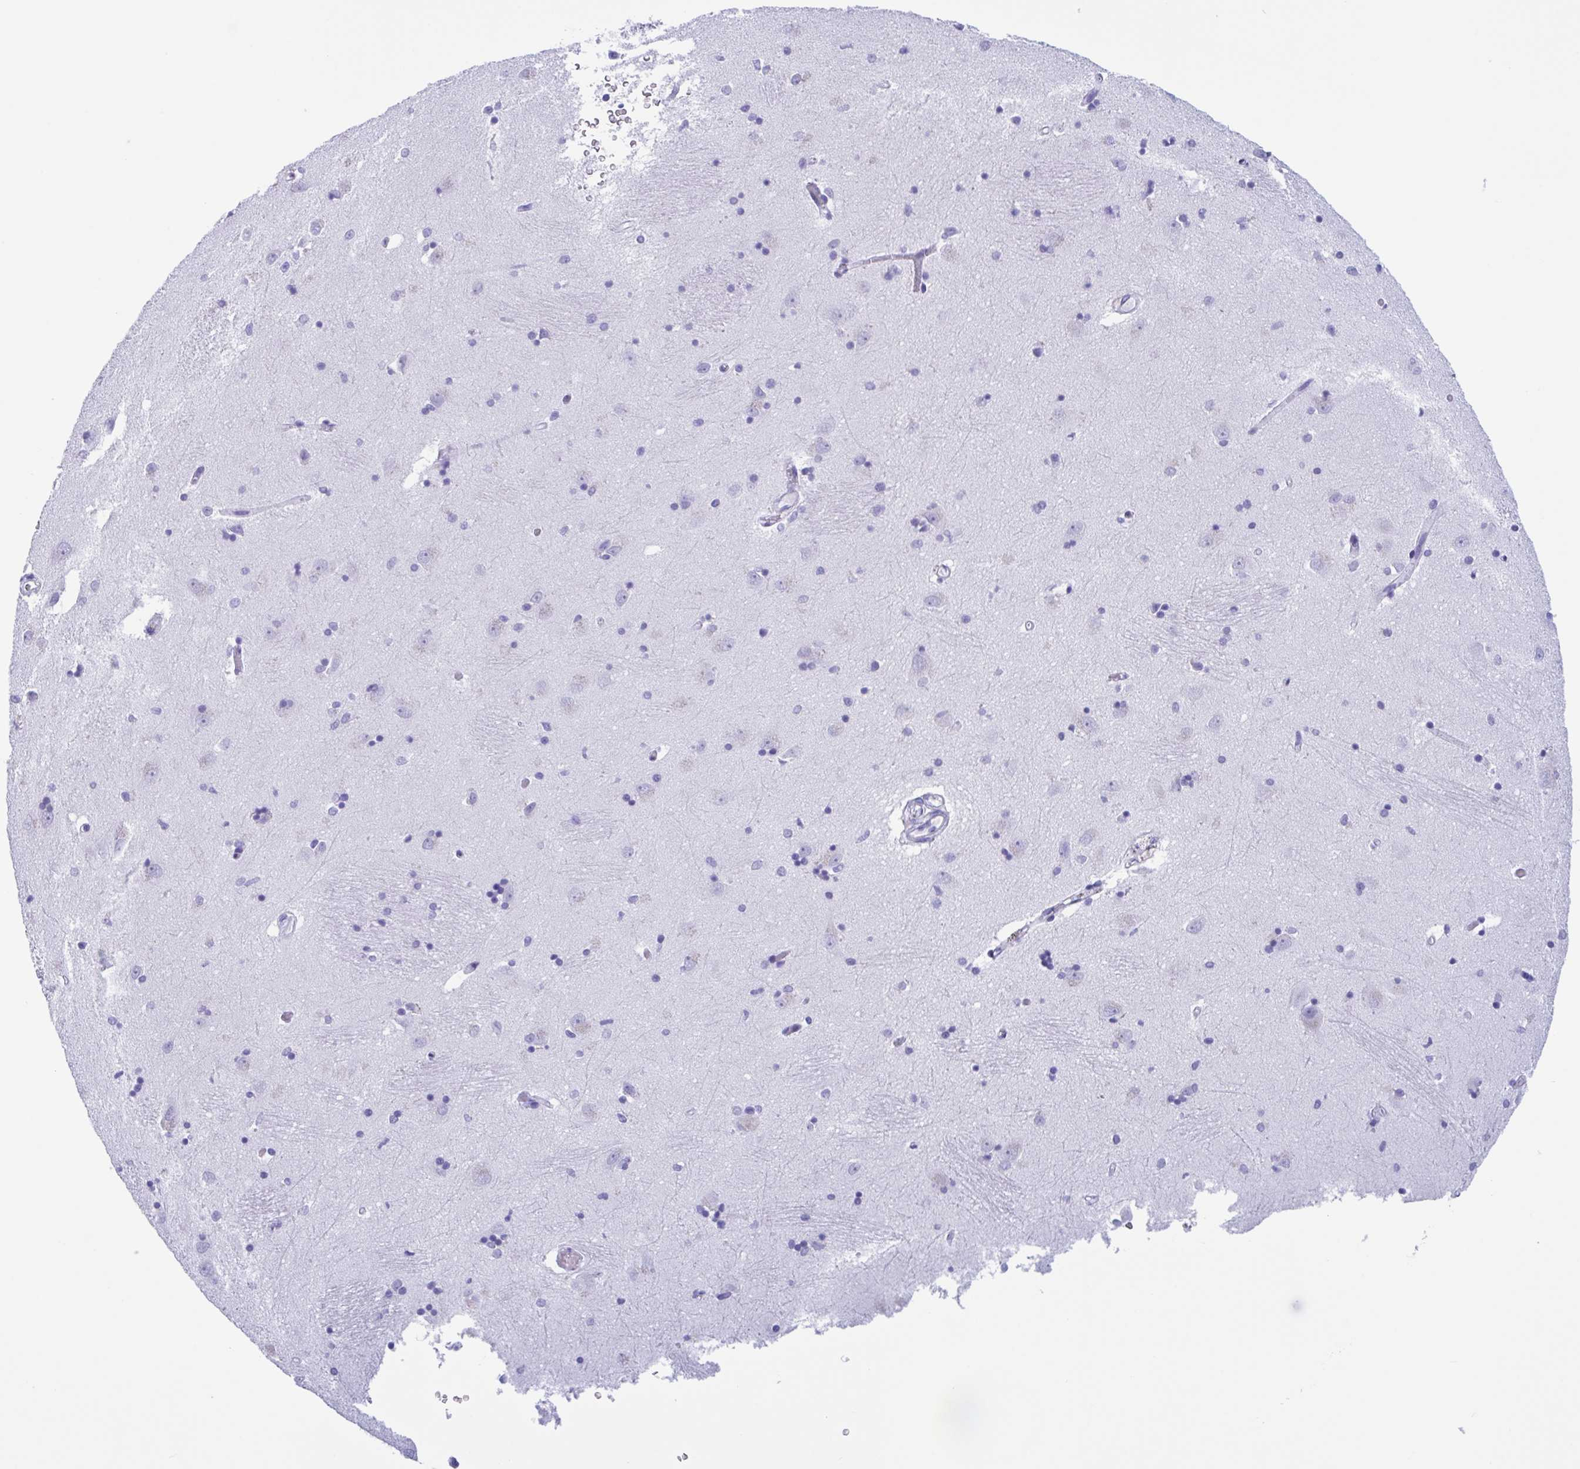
{"staining": {"intensity": "negative", "quantity": "none", "location": "none"}, "tissue": "caudate", "cell_type": "Glial cells", "image_type": "normal", "snomed": [{"axis": "morphology", "description": "Normal tissue, NOS"}, {"axis": "topography", "description": "Lateral ventricle wall"}, {"axis": "topography", "description": "Hippocampus"}], "caption": "High power microscopy photomicrograph of an immunohistochemistry (IHC) image of benign caudate, revealing no significant positivity in glial cells. The staining is performed using DAB brown chromogen with nuclei counter-stained in using hematoxylin.", "gene": "ZNF850", "patient": {"sex": "female", "age": 63}}